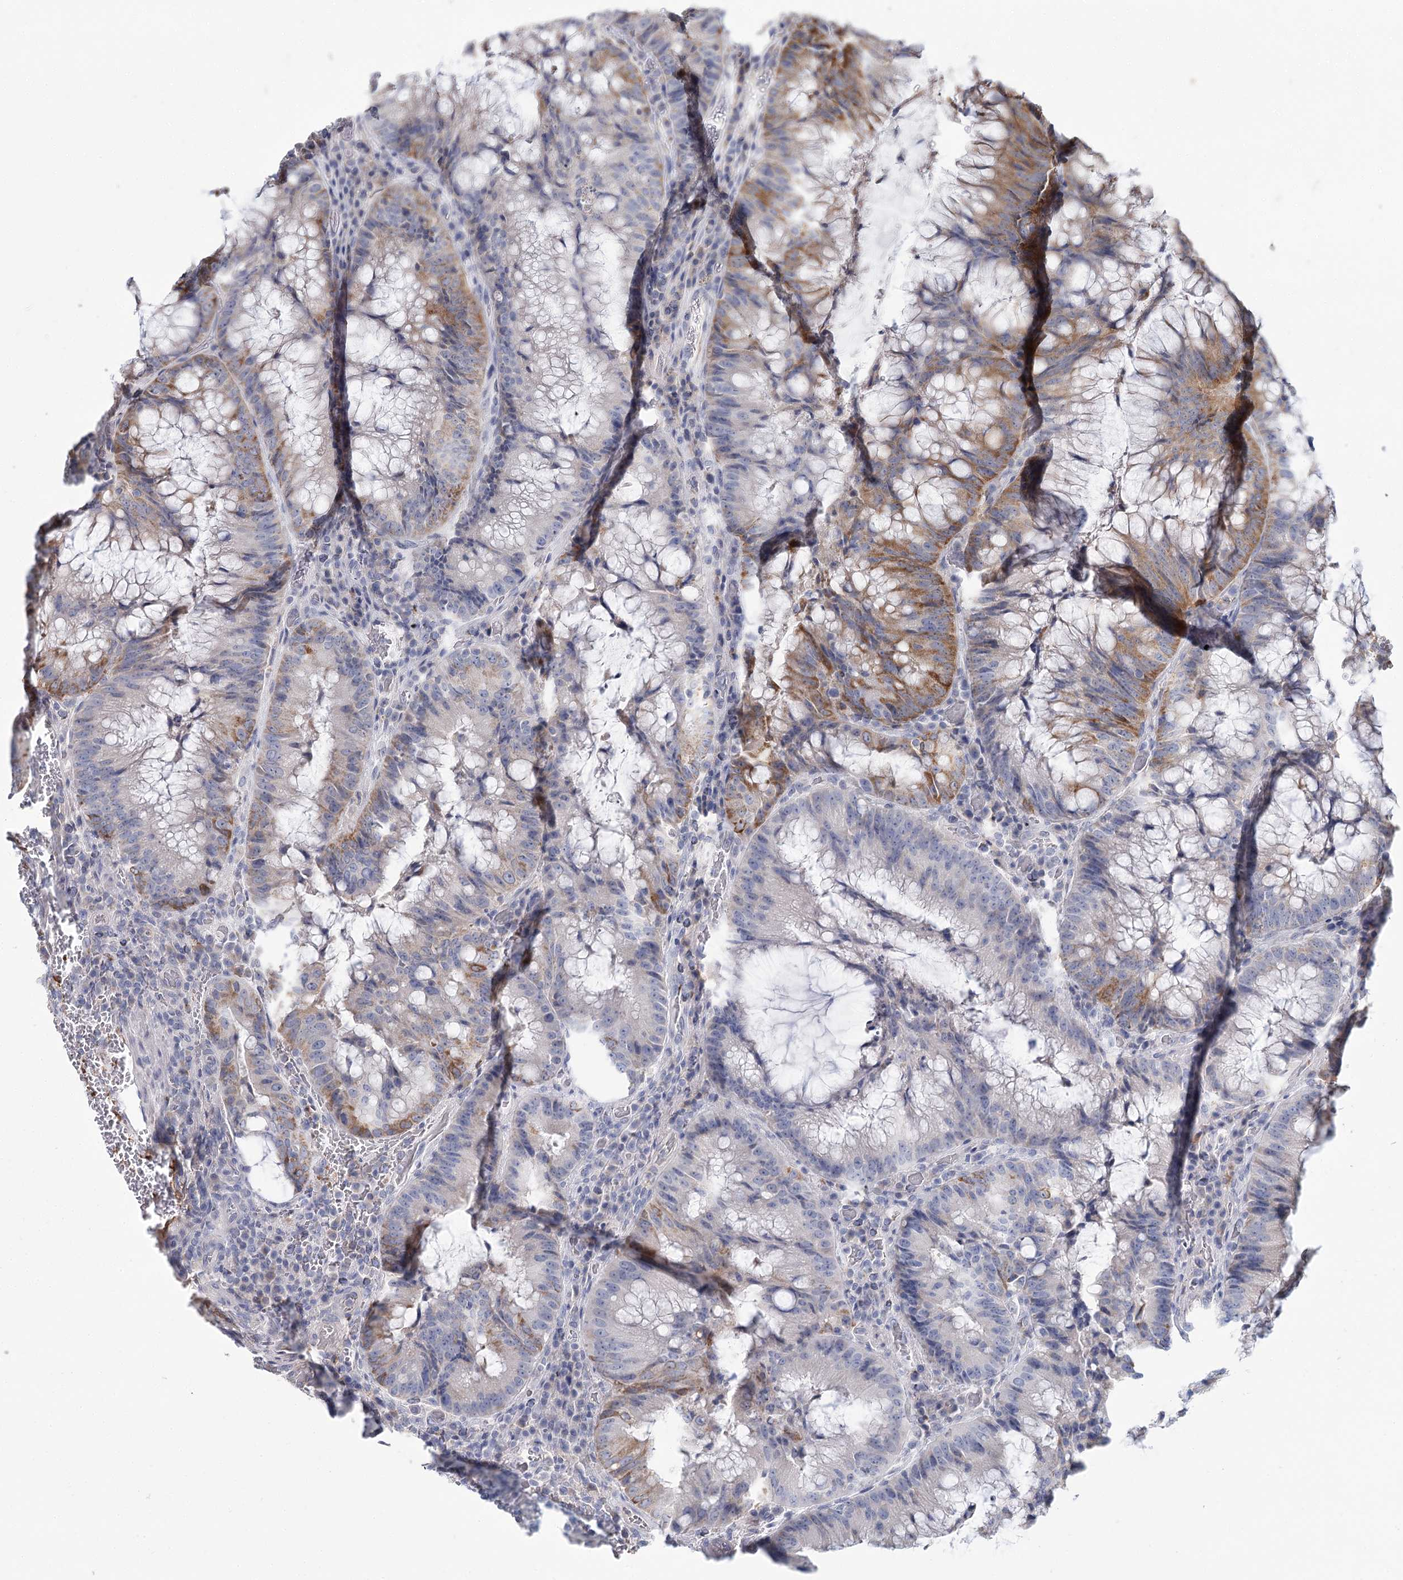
{"staining": {"intensity": "moderate", "quantity": "25%-75%", "location": "cytoplasmic/membranous"}, "tissue": "colorectal cancer", "cell_type": "Tumor cells", "image_type": "cancer", "snomed": [{"axis": "morphology", "description": "Adenocarcinoma, NOS"}, {"axis": "topography", "description": "Rectum"}], "caption": "Immunohistochemical staining of human colorectal cancer displays medium levels of moderate cytoplasmic/membranous protein expression in about 25%-75% of tumor cells. Using DAB (3,3'-diaminobenzidine) (brown) and hematoxylin (blue) stains, captured at high magnification using brightfield microscopy.", "gene": "ARHGAP44", "patient": {"sex": "male", "age": 69}}